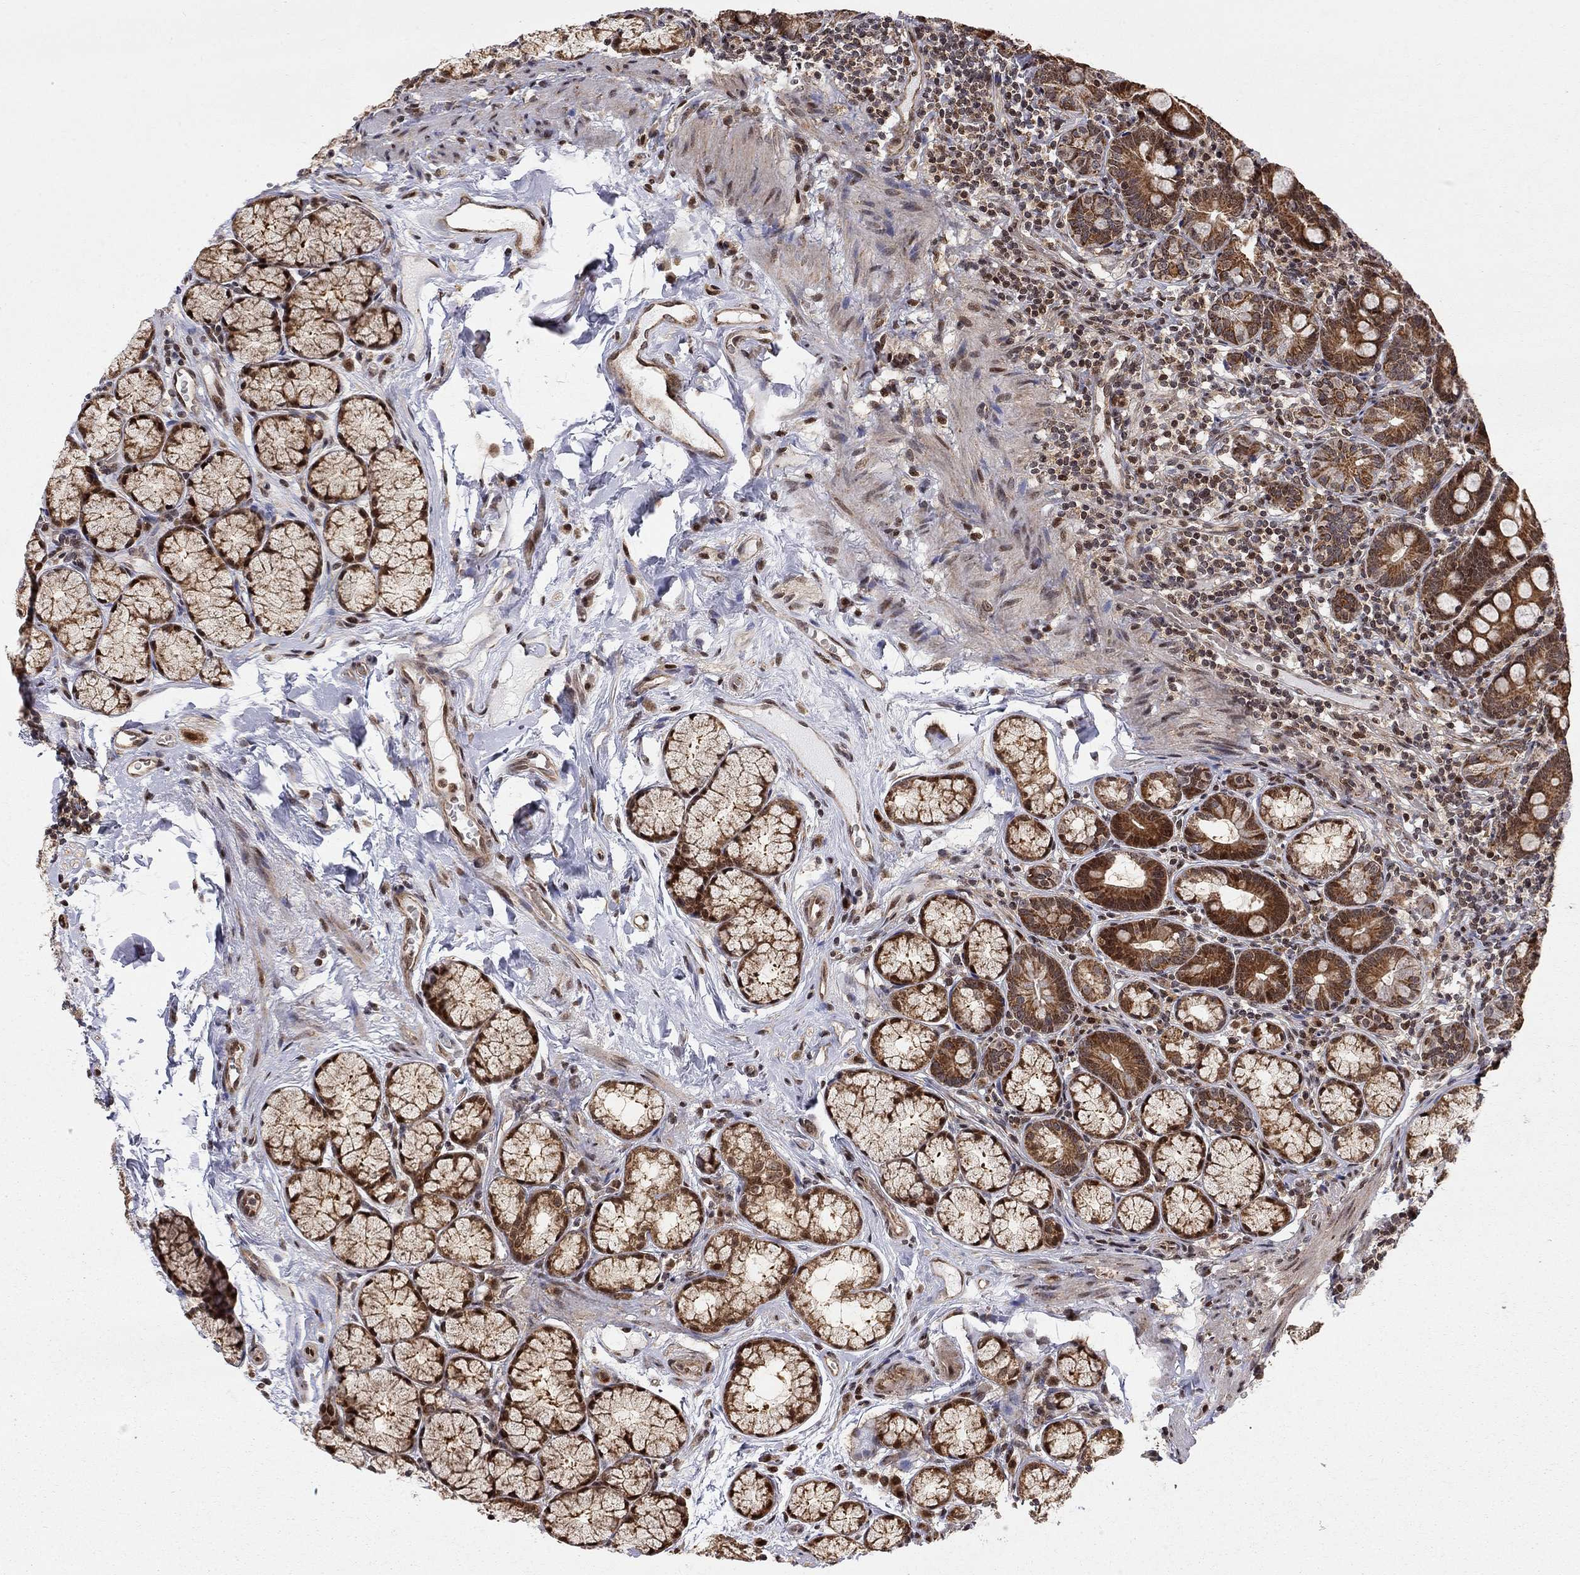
{"staining": {"intensity": "strong", "quantity": ">75%", "location": "cytoplasmic/membranous"}, "tissue": "duodenum", "cell_type": "Glandular cells", "image_type": "normal", "snomed": [{"axis": "morphology", "description": "Normal tissue, NOS"}, {"axis": "topography", "description": "Duodenum"}], "caption": "Immunohistochemistry (IHC) image of normal duodenum: duodenum stained using immunohistochemistry shows high levels of strong protein expression localized specifically in the cytoplasmic/membranous of glandular cells, appearing as a cytoplasmic/membranous brown color.", "gene": "ELOB", "patient": {"sex": "female", "age": 67}}